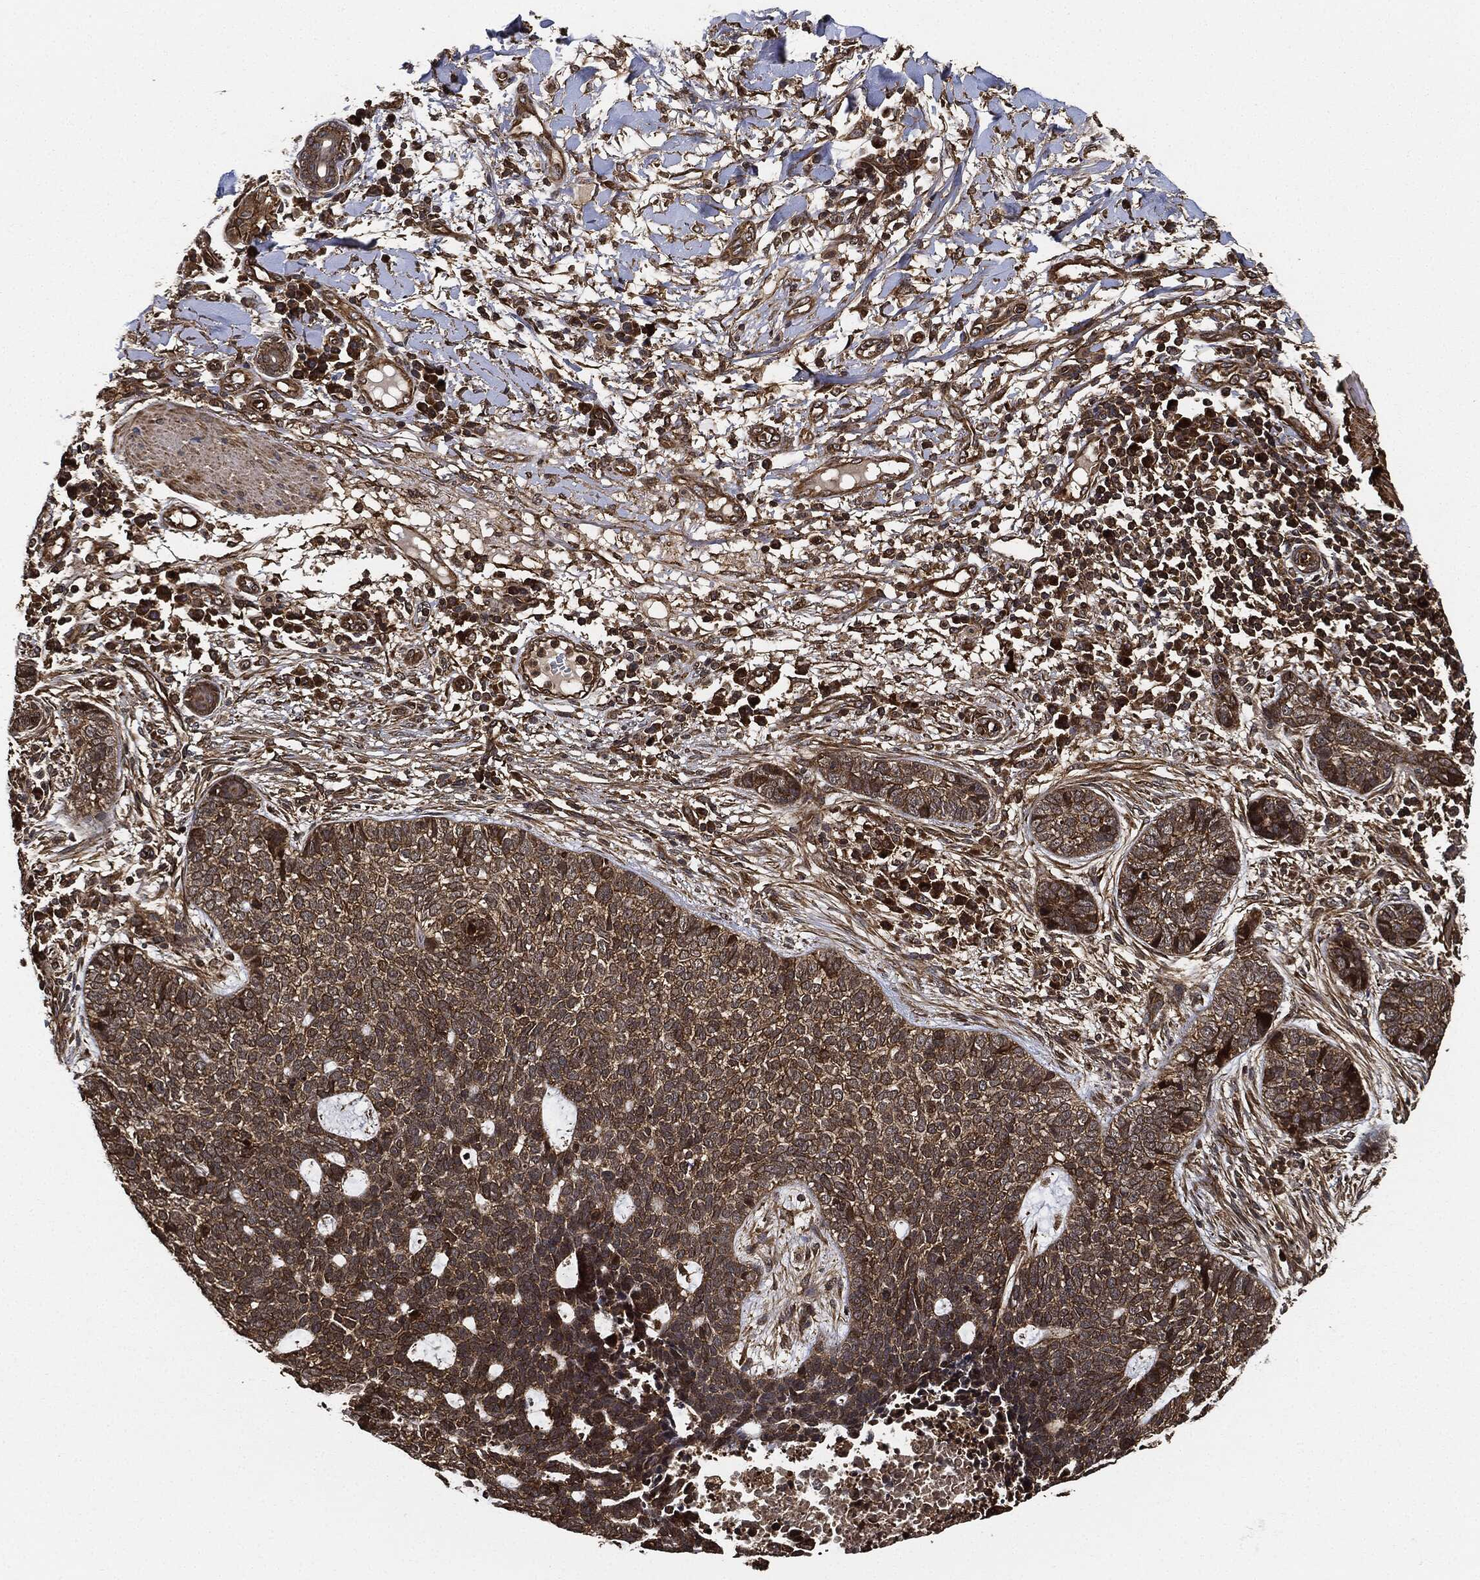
{"staining": {"intensity": "strong", "quantity": ">75%", "location": "cytoplasmic/membranous"}, "tissue": "skin cancer", "cell_type": "Tumor cells", "image_type": "cancer", "snomed": [{"axis": "morphology", "description": "Squamous cell carcinoma, NOS"}, {"axis": "topography", "description": "Skin"}], "caption": "Strong cytoplasmic/membranous protein staining is present in approximately >75% of tumor cells in skin cancer (squamous cell carcinoma).", "gene": "CEP290", "patient": {"sex": "male", "age": 88}}